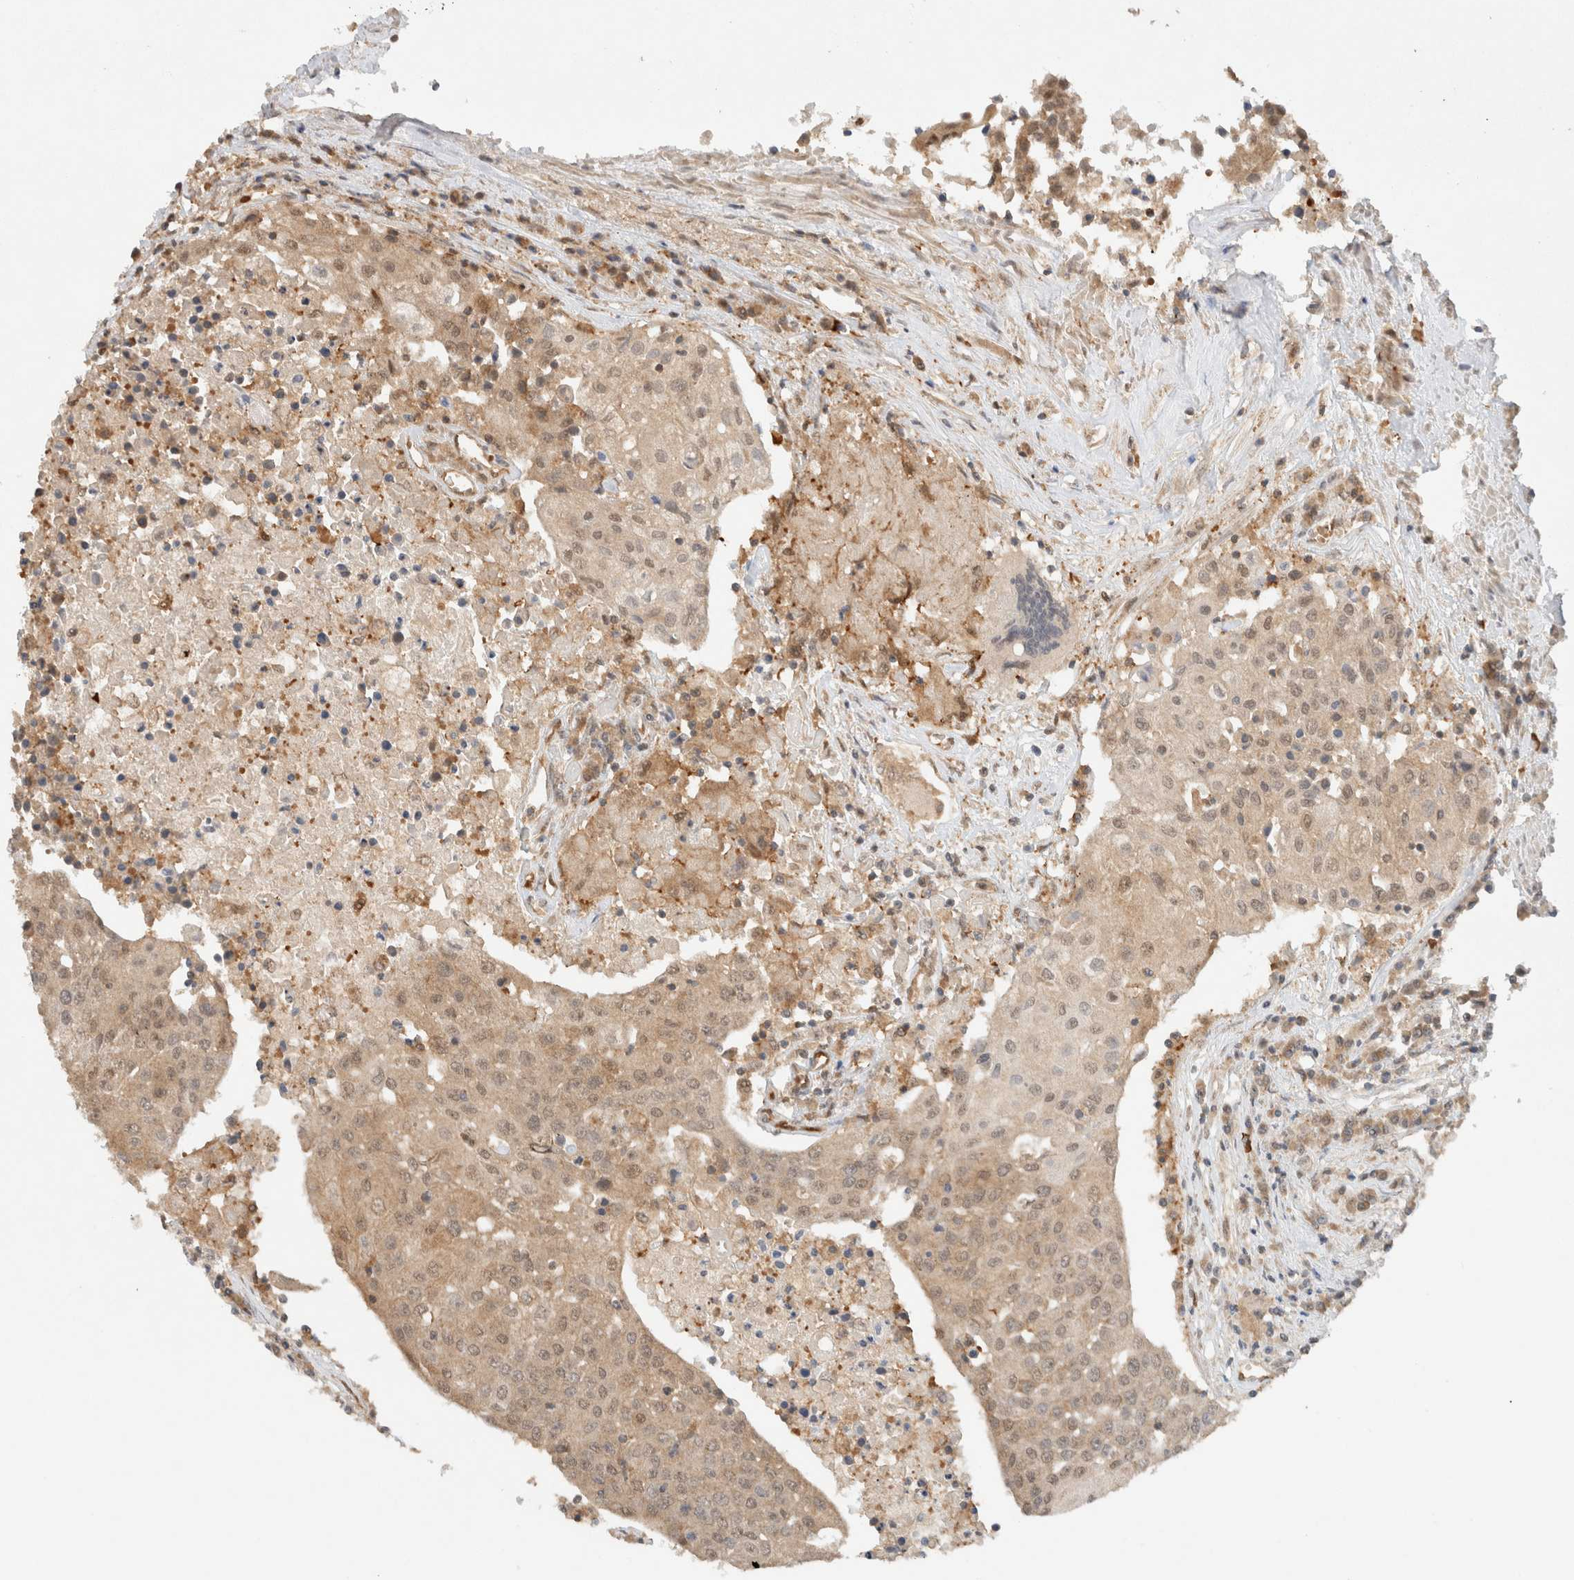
{"staining": {"intensity": "moderate", "quantity": ">75%", "location": "cytoplasmic/membranous,nuclear"}, "tissue": "urothelial cancer", "cell_type": "Tumor cells", "image_type": "cancer", "snomed": [{"axis": "morphology", "description": "Urothelial carcinoma, High grade"}, {"axis": "topography", "description": "Urinary bladder"}], "caption": "High-grade urothelial carcinoma stained with a brown dye shows moderate cytoplasmic/membranous and nuclear positive positivity in approximately >75% of tumor cells.", "gene": "CA13", "patient": {"sex": "female", "age": 85}}